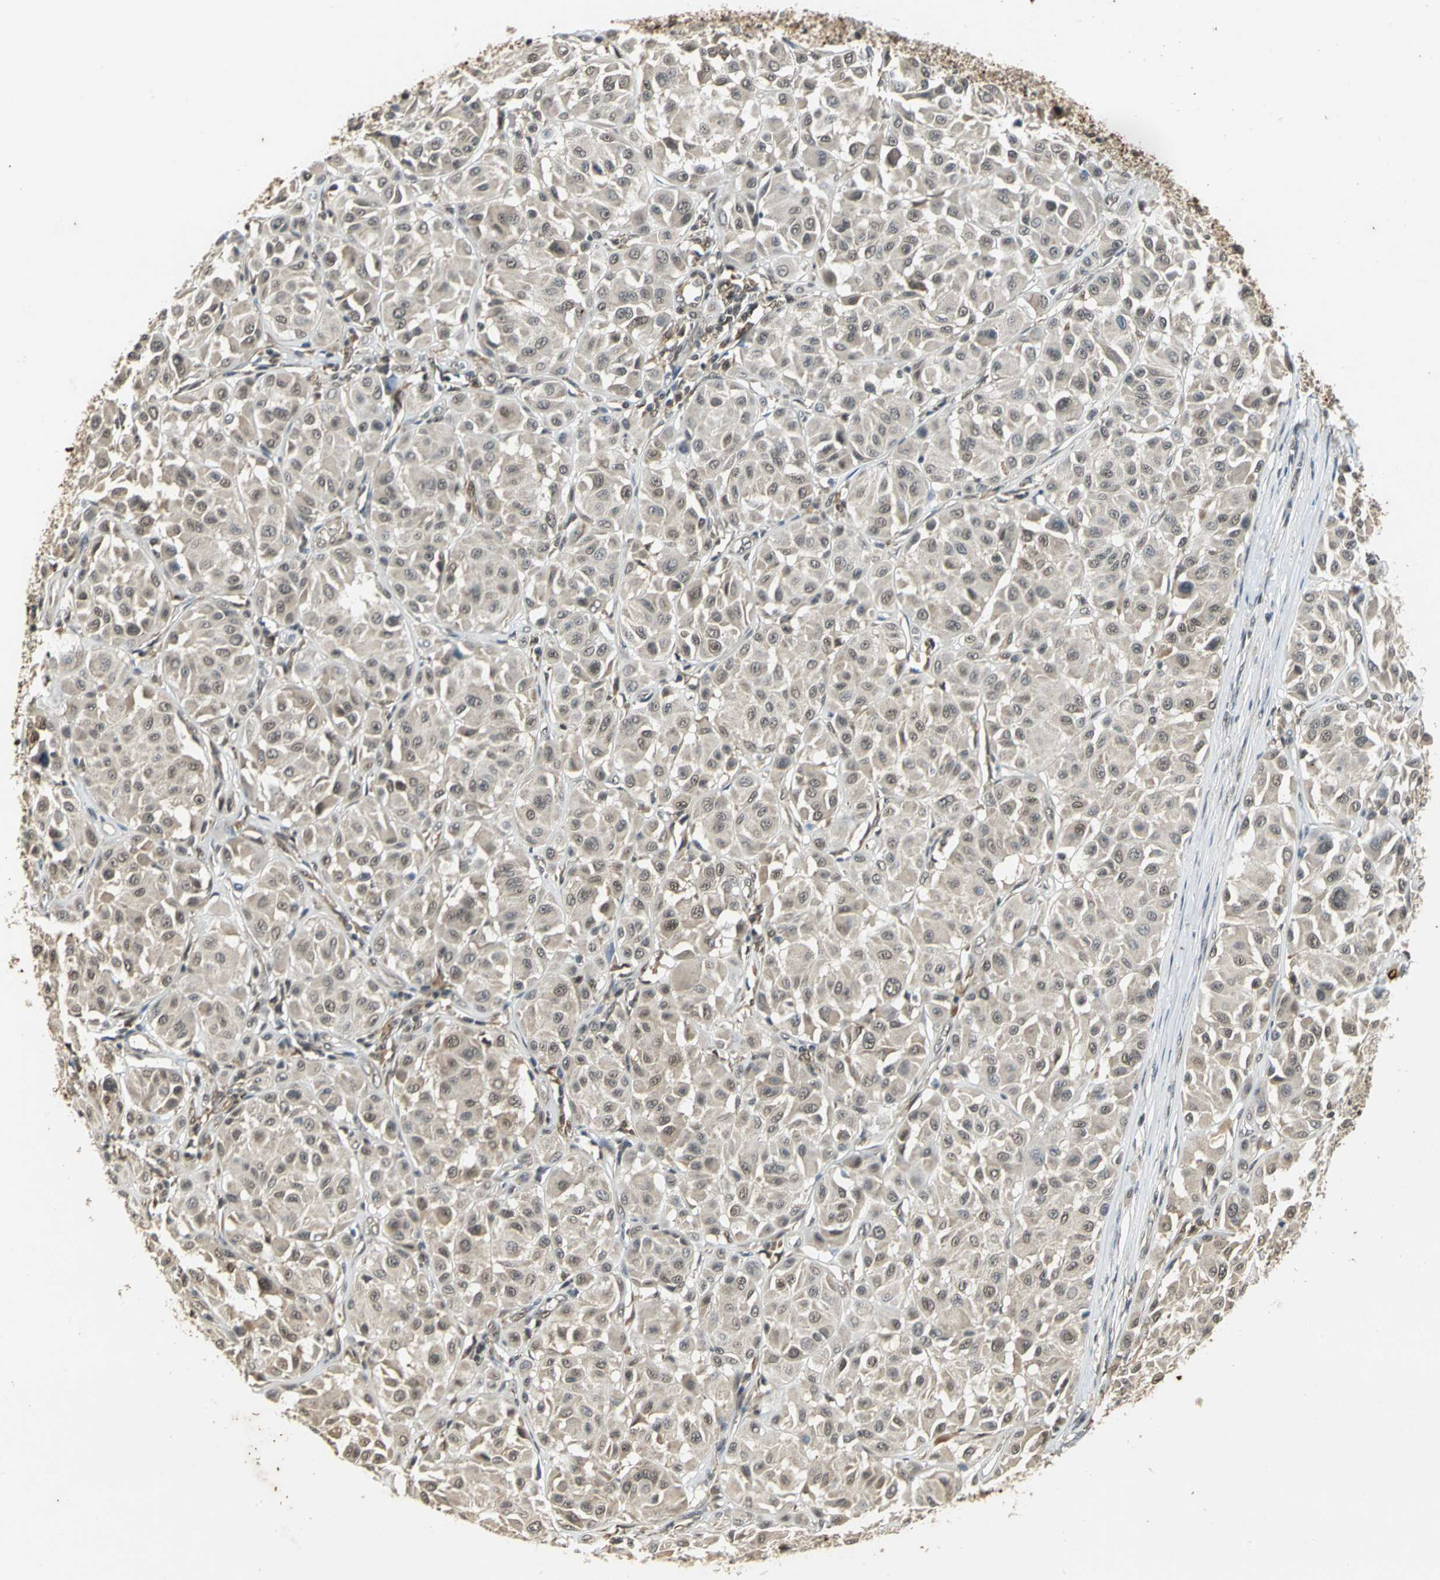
{"staining": {"intensity": "negative", "quantity": "none", "location": "none"}, "tissue": "melanoma", "cell_type": "Tumor cells", "image_type": "cancer", "snomed": [{"axis": "morphology", "description": "Malignant melanoma, Metastatic site"}, {"axis": "topography", "description": "Soft tissue"}], "caption": "There is no significant staining in tumor cells of malignant melanoma (metastatic site).", "gene": "NOTCH3", "patient": {"sex": "male", "age": 41}}